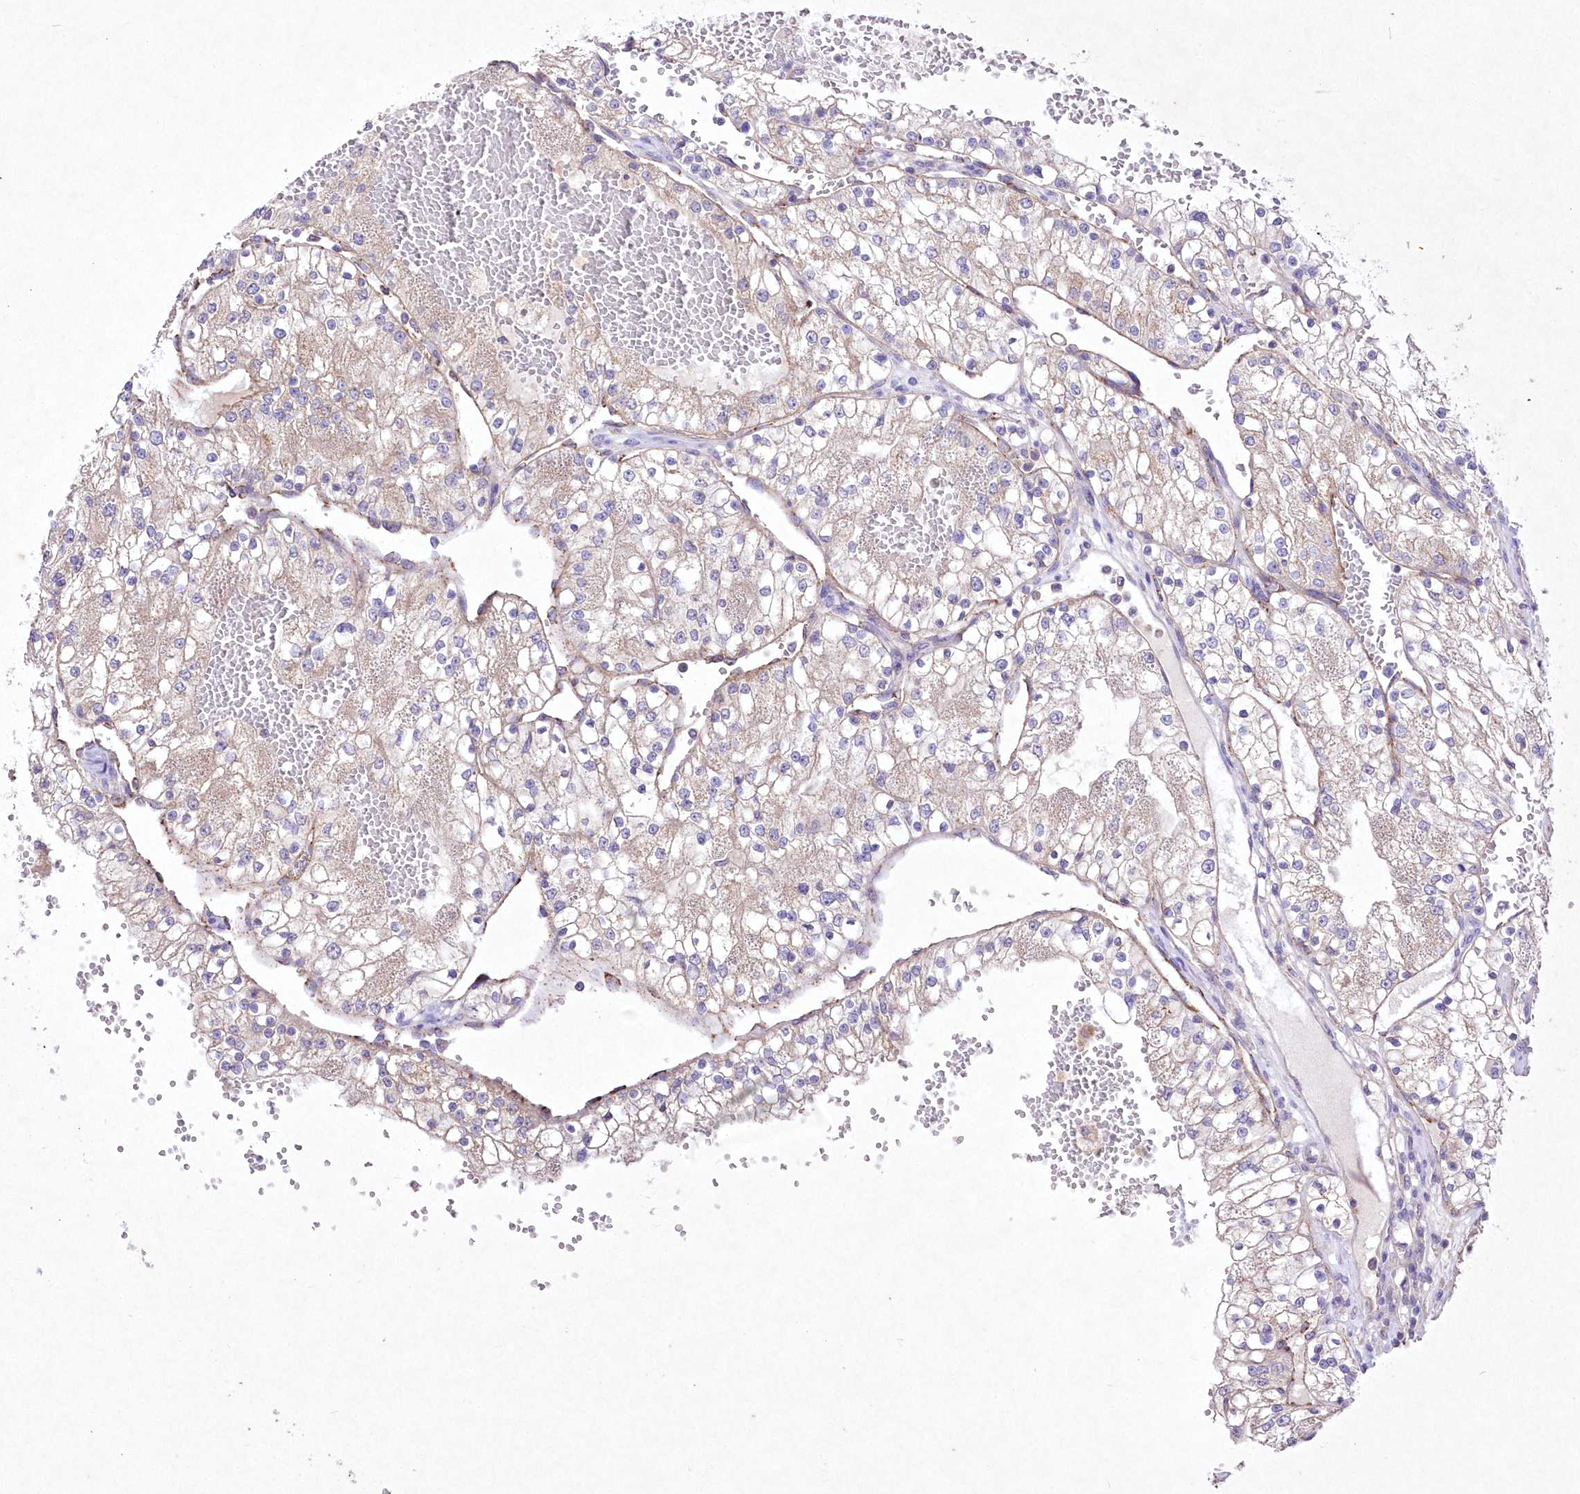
{"staining": {"intensity": "negative", "quantity": "none", "location": "none"}, "tissue": "renal cancer", "cell_type": "Tumor cells", "image_type": "cancer", "snomed": [{"axis": "morphology", "description": "Normal tissue, NOS"}, {"axis": "morphology", "description": "Adenocarcinoma, NOS"}, {"axis": "topography", "description": "Kidney"}], "caption": "A histopathology image of human renal adenocarcinoma is negative for staining in tumor cells.", "gene": "ITSN2", "patient": {"sex": "male", "age": 68}}